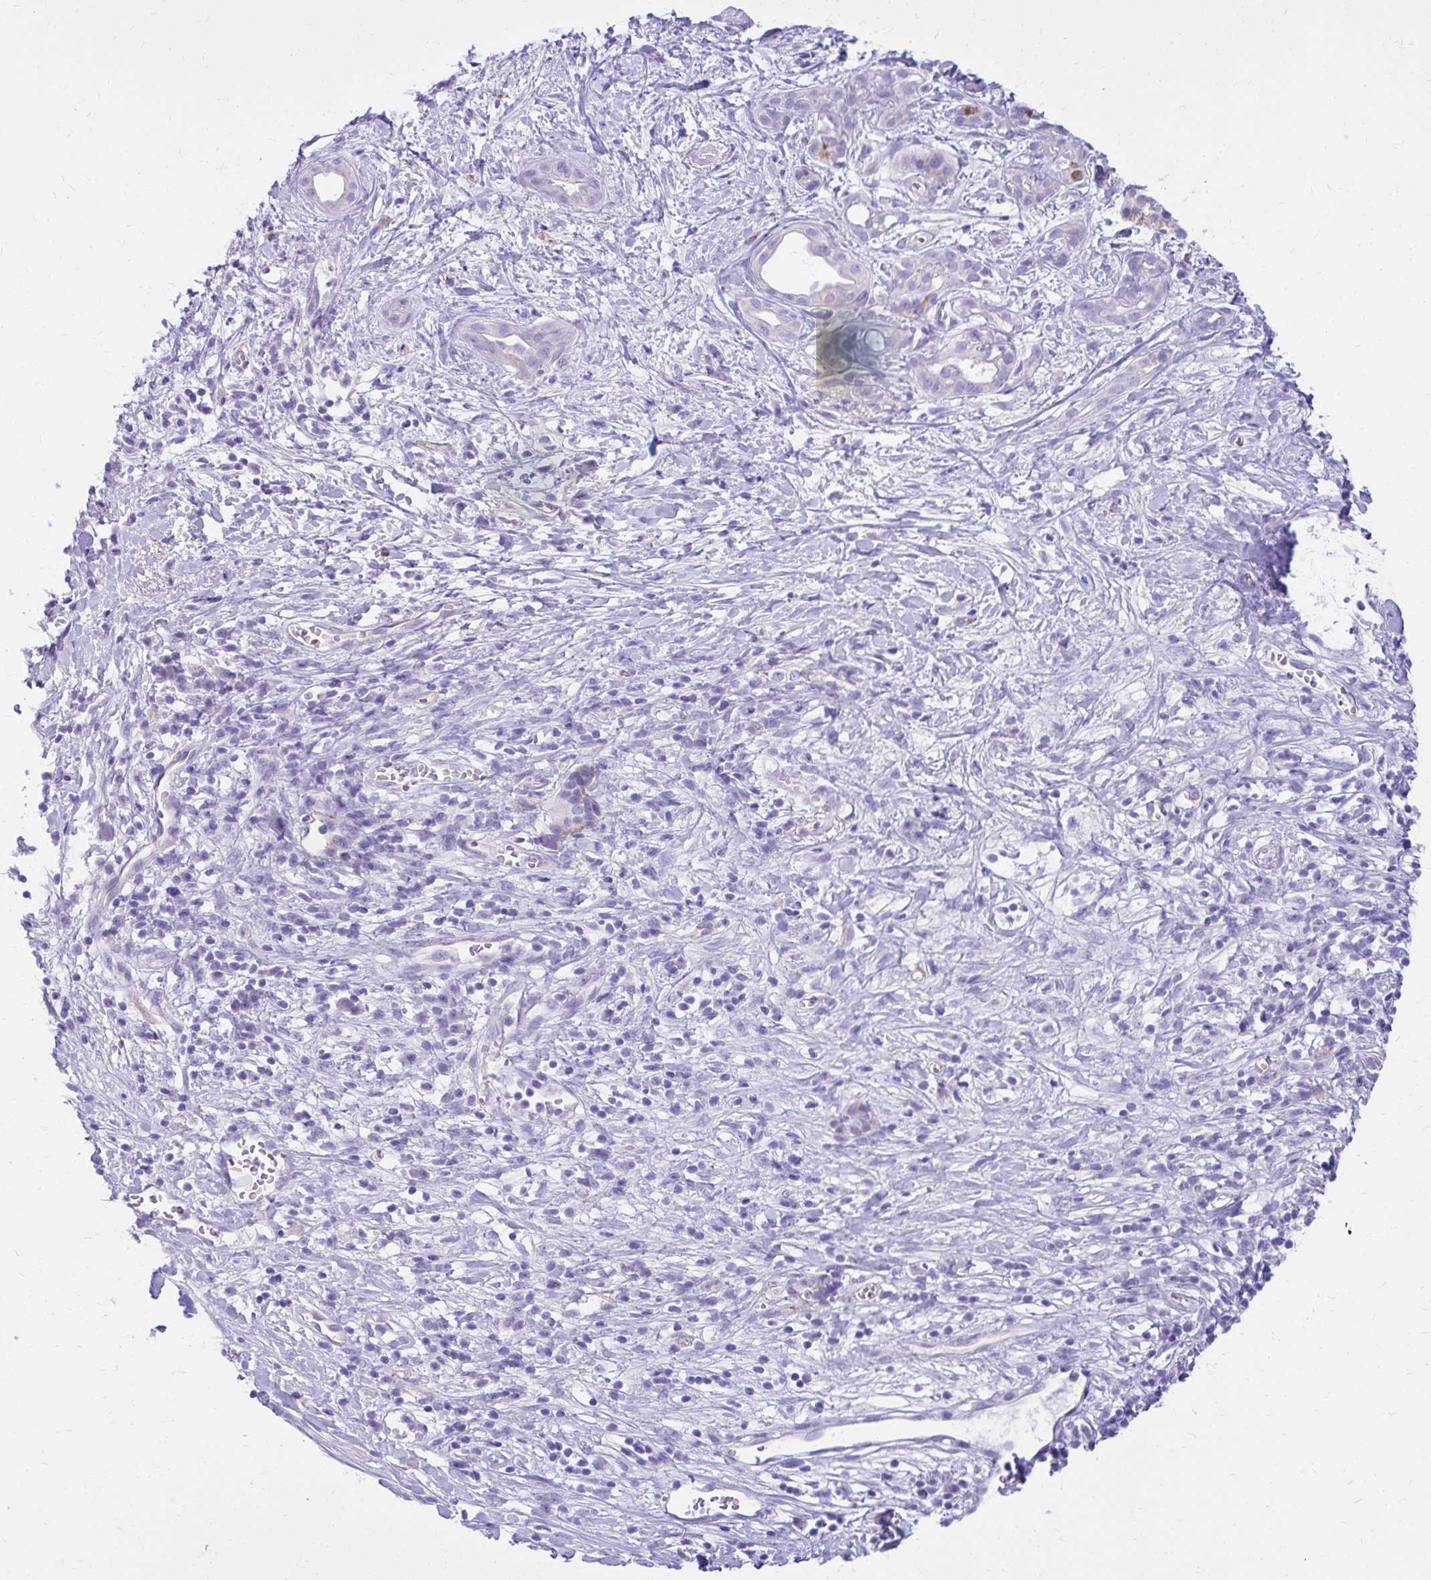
{"staining": {"intensity": "negative", "quantity": "none", "location": "none"}, "tissue": "pancreatic cancer", "cell_type": "Tumor cells", "image_type": "cancer", "snomed": [{"axis": "morphology", "description": "Adenocarcinoma, NOS"}, {"axis": "topography", "description": "Pancreas"}], "caption": "An immunohistochemistry photomicrograph of pancreatic cancer is shown. There is no staining in tumor cells of pancreatic cancer.", "gene": "PELI3", "patient": {"sex": "male", "age": 61}}